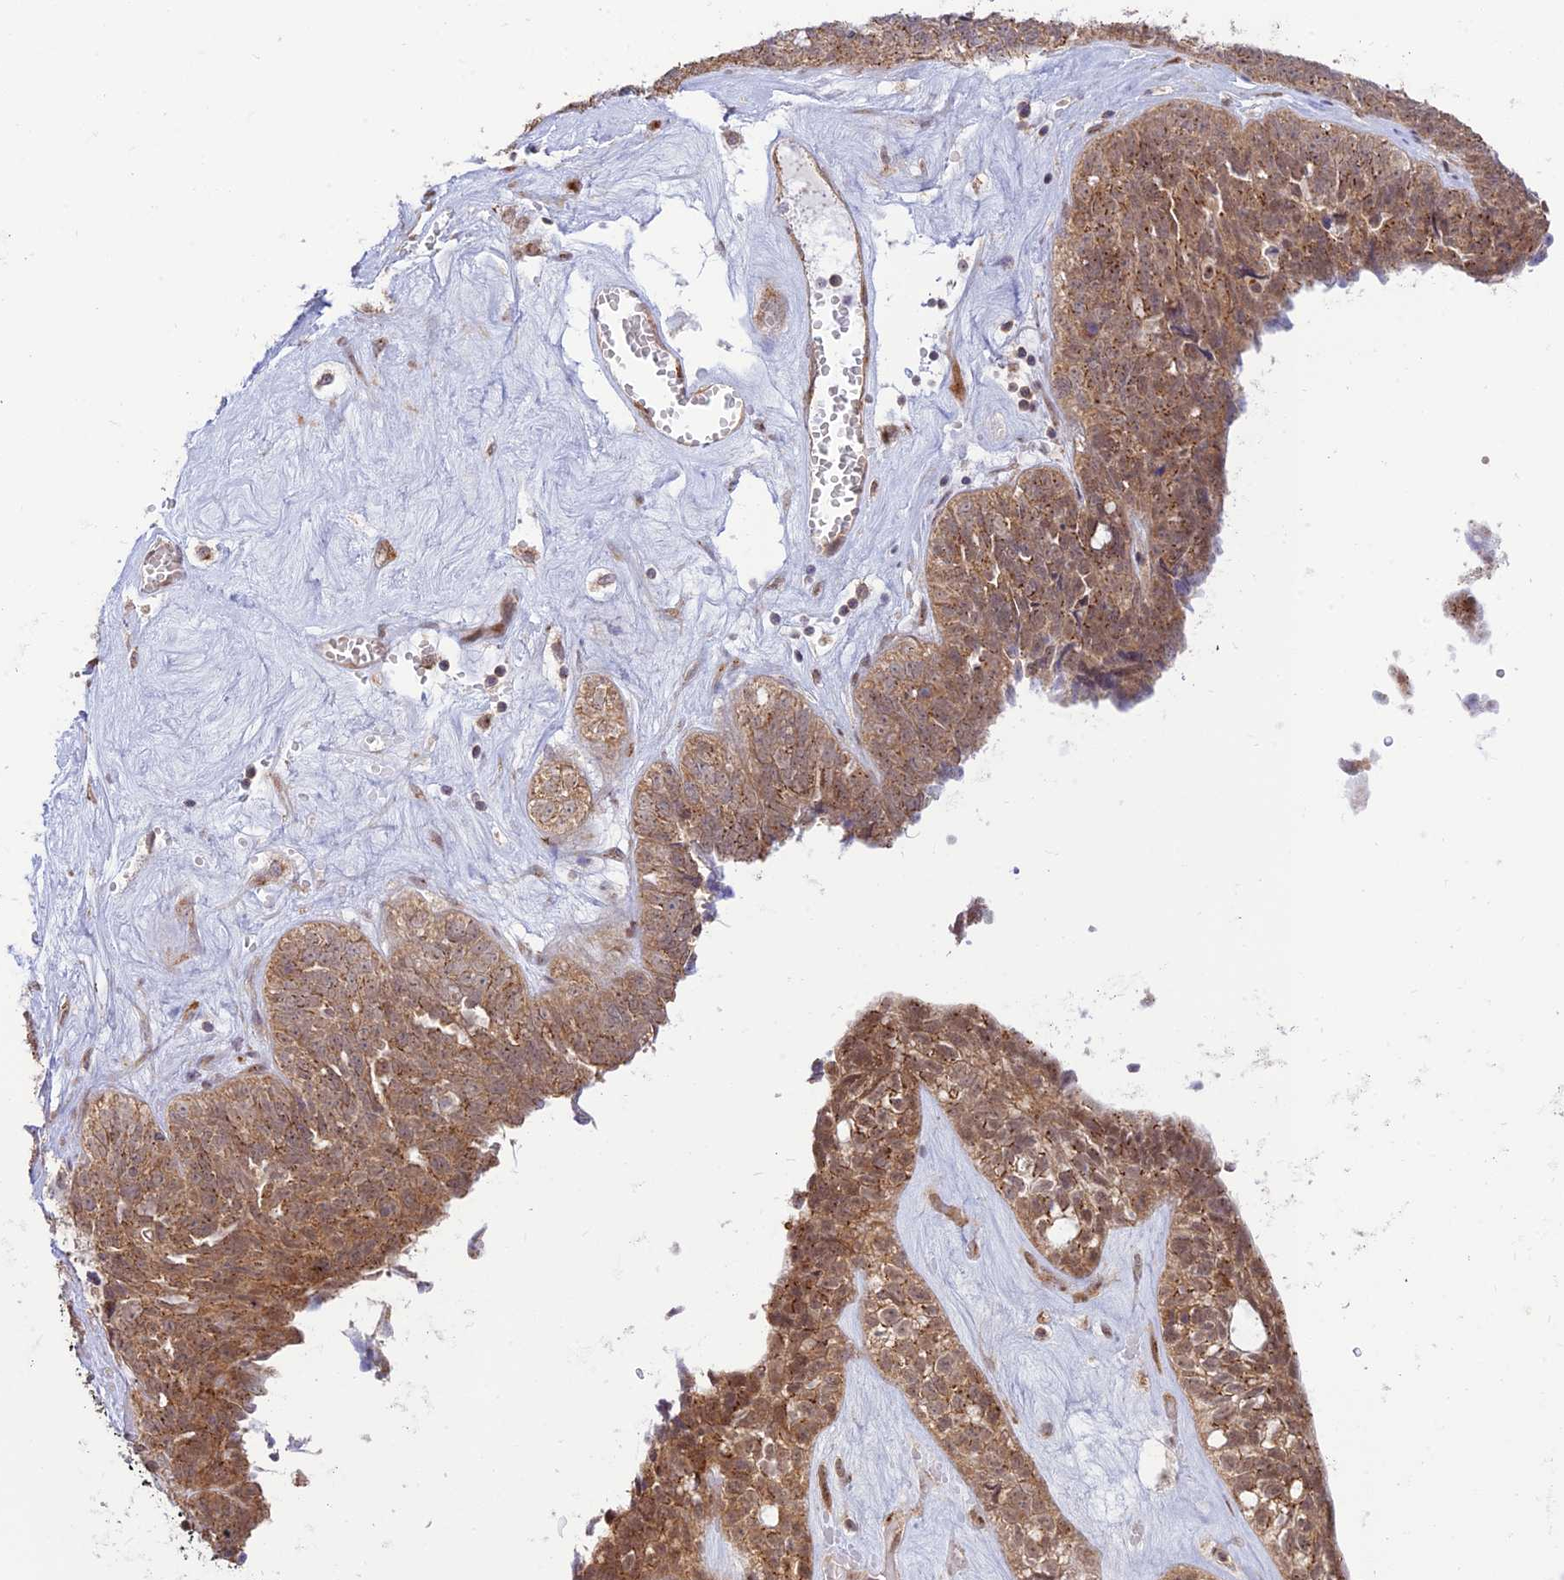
{"staining": {"intensity": "moderate", "quantity": ">75%", "location": "cytoplasmic/membranous"}, "tissue": "ovarian cancer", "cell_type": "Tumor cells", "image_type": "cancer", "snomed": [{"axis": "morphology", "description": "Cystadenocarcinoma, serous, NOS"}, {"axis": "topography", "description": "Ovary"}], "caption": "Immunohistochemical staining of ovarian cancer displays medium levels of moderate cytoplasmic/membranous staining in about >75% of tumor cells. (DAB = brown stain, brightfield microscopy at high magnification).", "gene": "GOLGA3", "patient": {"sex": "female", "age": 79}}